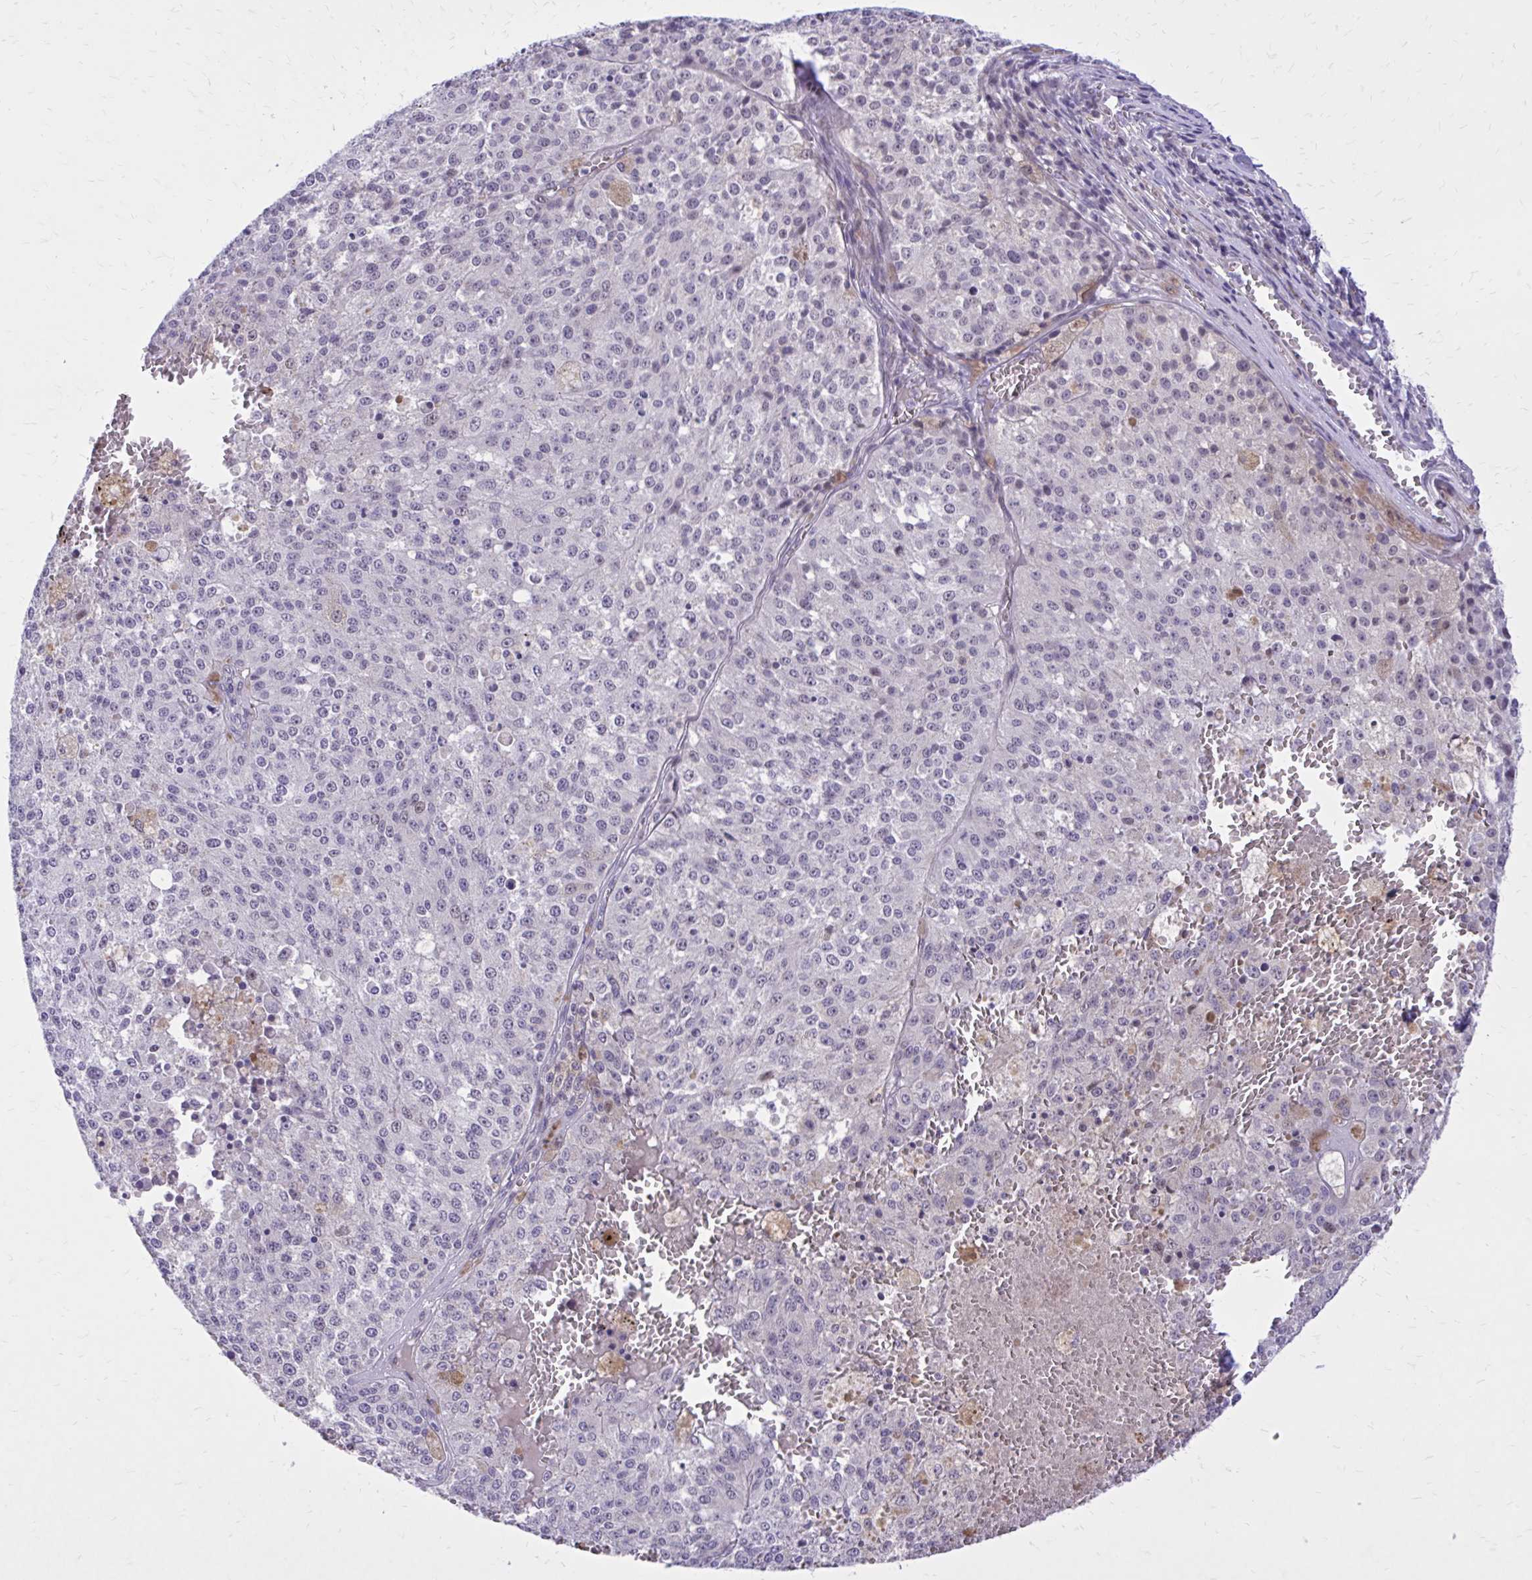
{"staining": {"intensity": "negative", "quantity": "none", "location": "none"}, "tissue": "melanoma", "cell_type": "Tumor cells", "image_type": "cancer", "snomed": [{"axis": "morphology", "description": "Malignant melanoma, Metastatic site"}, {"axis": "topography", "description": "Lymph node"}], "caption": "Immunohistochemistry (IHC) of human melanoma displays no staining in tumor cells. Nuclei are stained in blue.", "gene": "ZBTB25", "patient": {"sex": "female", "age": 64}}